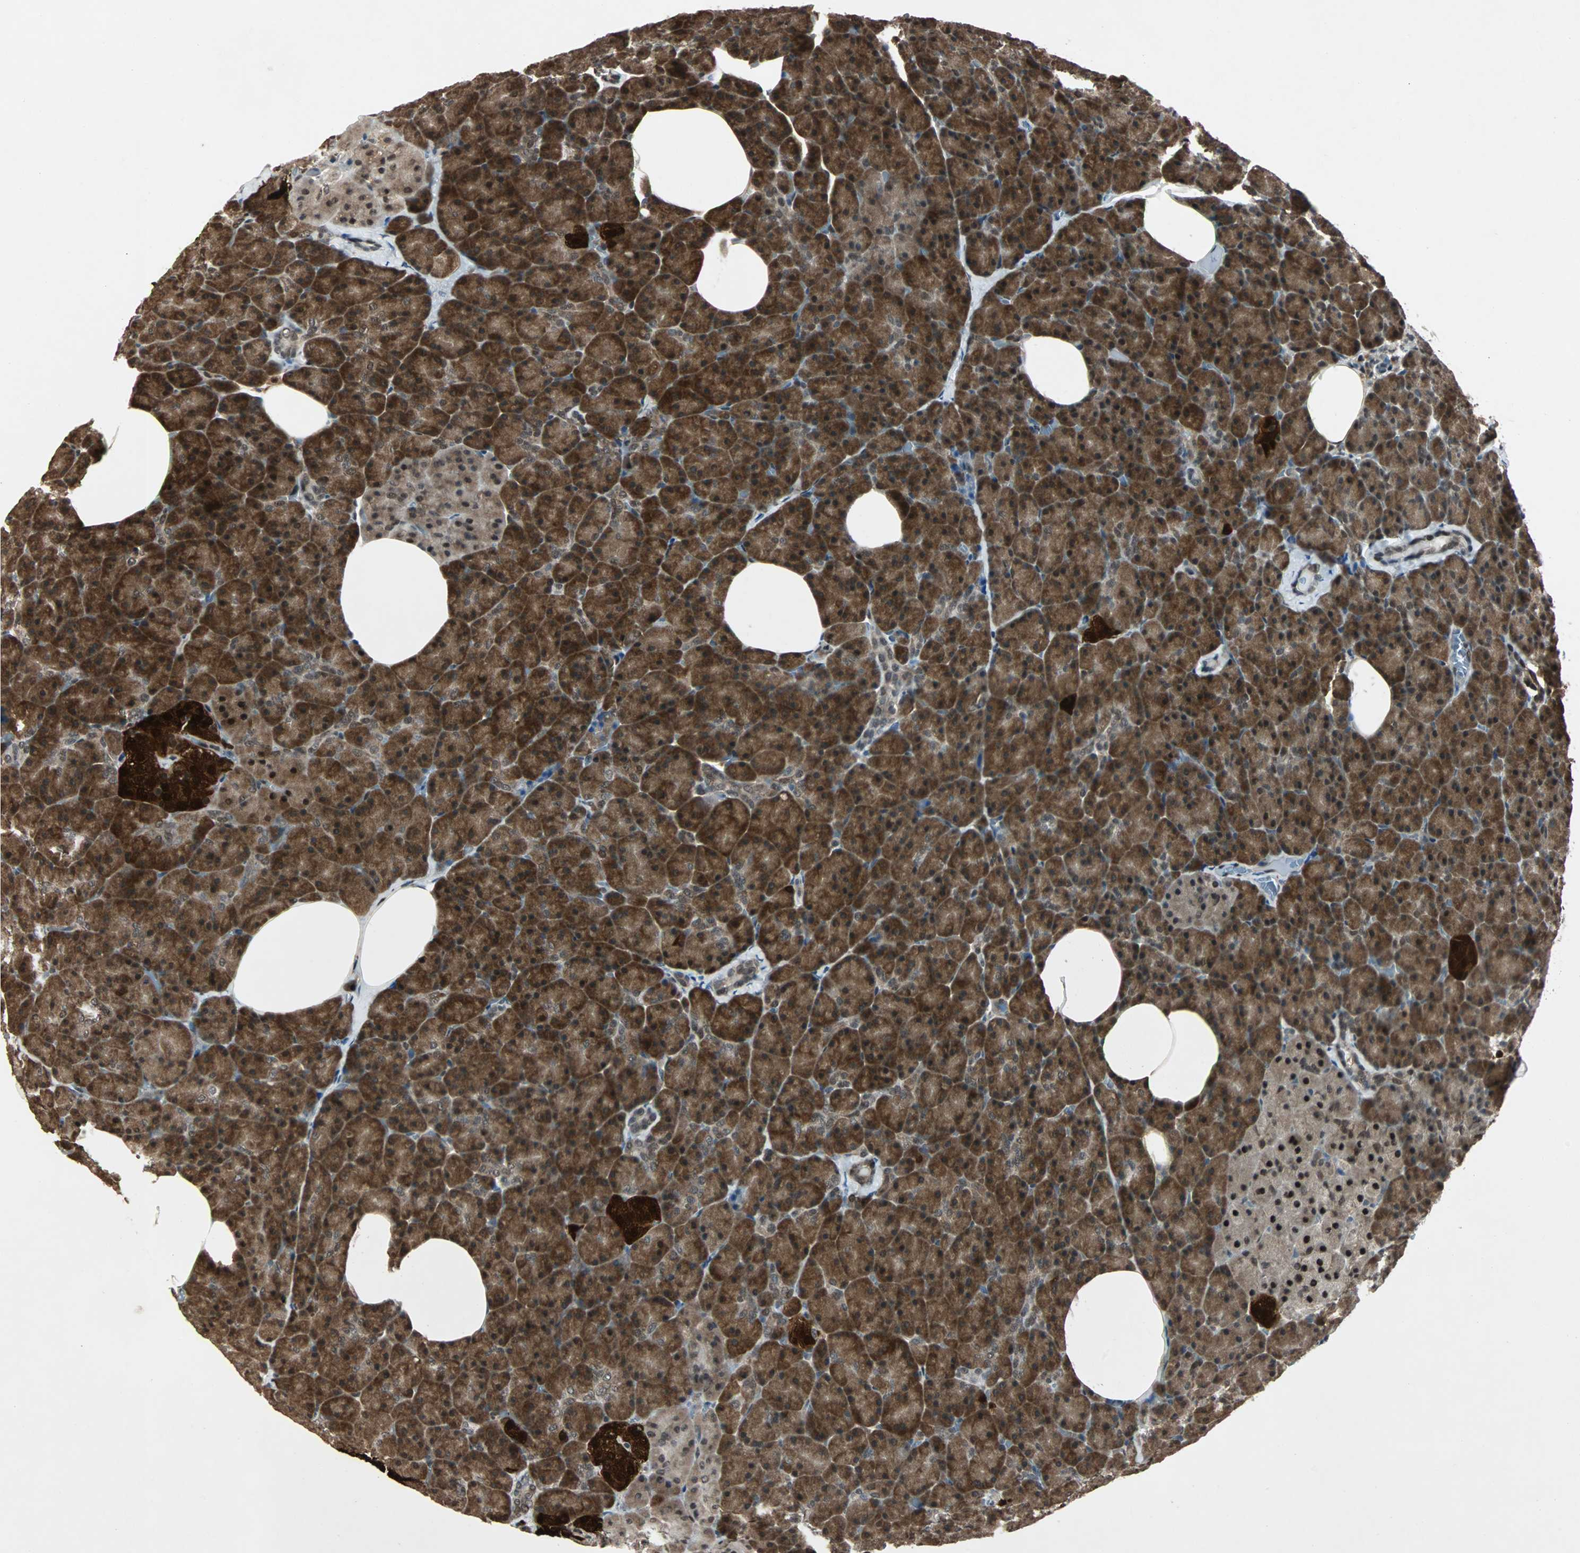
{"staining": {"intensity": "strong", "quantity": ">75%", "location": "cytoplasmic/membranous,nuclear"}, "tissue": "pancreas", "cell_type": "Exocrine glandular cells", "image_type": "normal", "snomed": [{"axis": "morphology", "description": "Normal tissue, NOS"}, {"axis": "topography", "description": "Pancreas"}], "caption": "This histopathology image demonstrates immunohistochemistry (IHC) staining of normal pancreas, with high strong cytoplasmic/membranous,nuclear expression in approximately >75% of exocrine glandular cells.", "gene": "ACLY", "patient": {"sex": "female", "age": 35}}